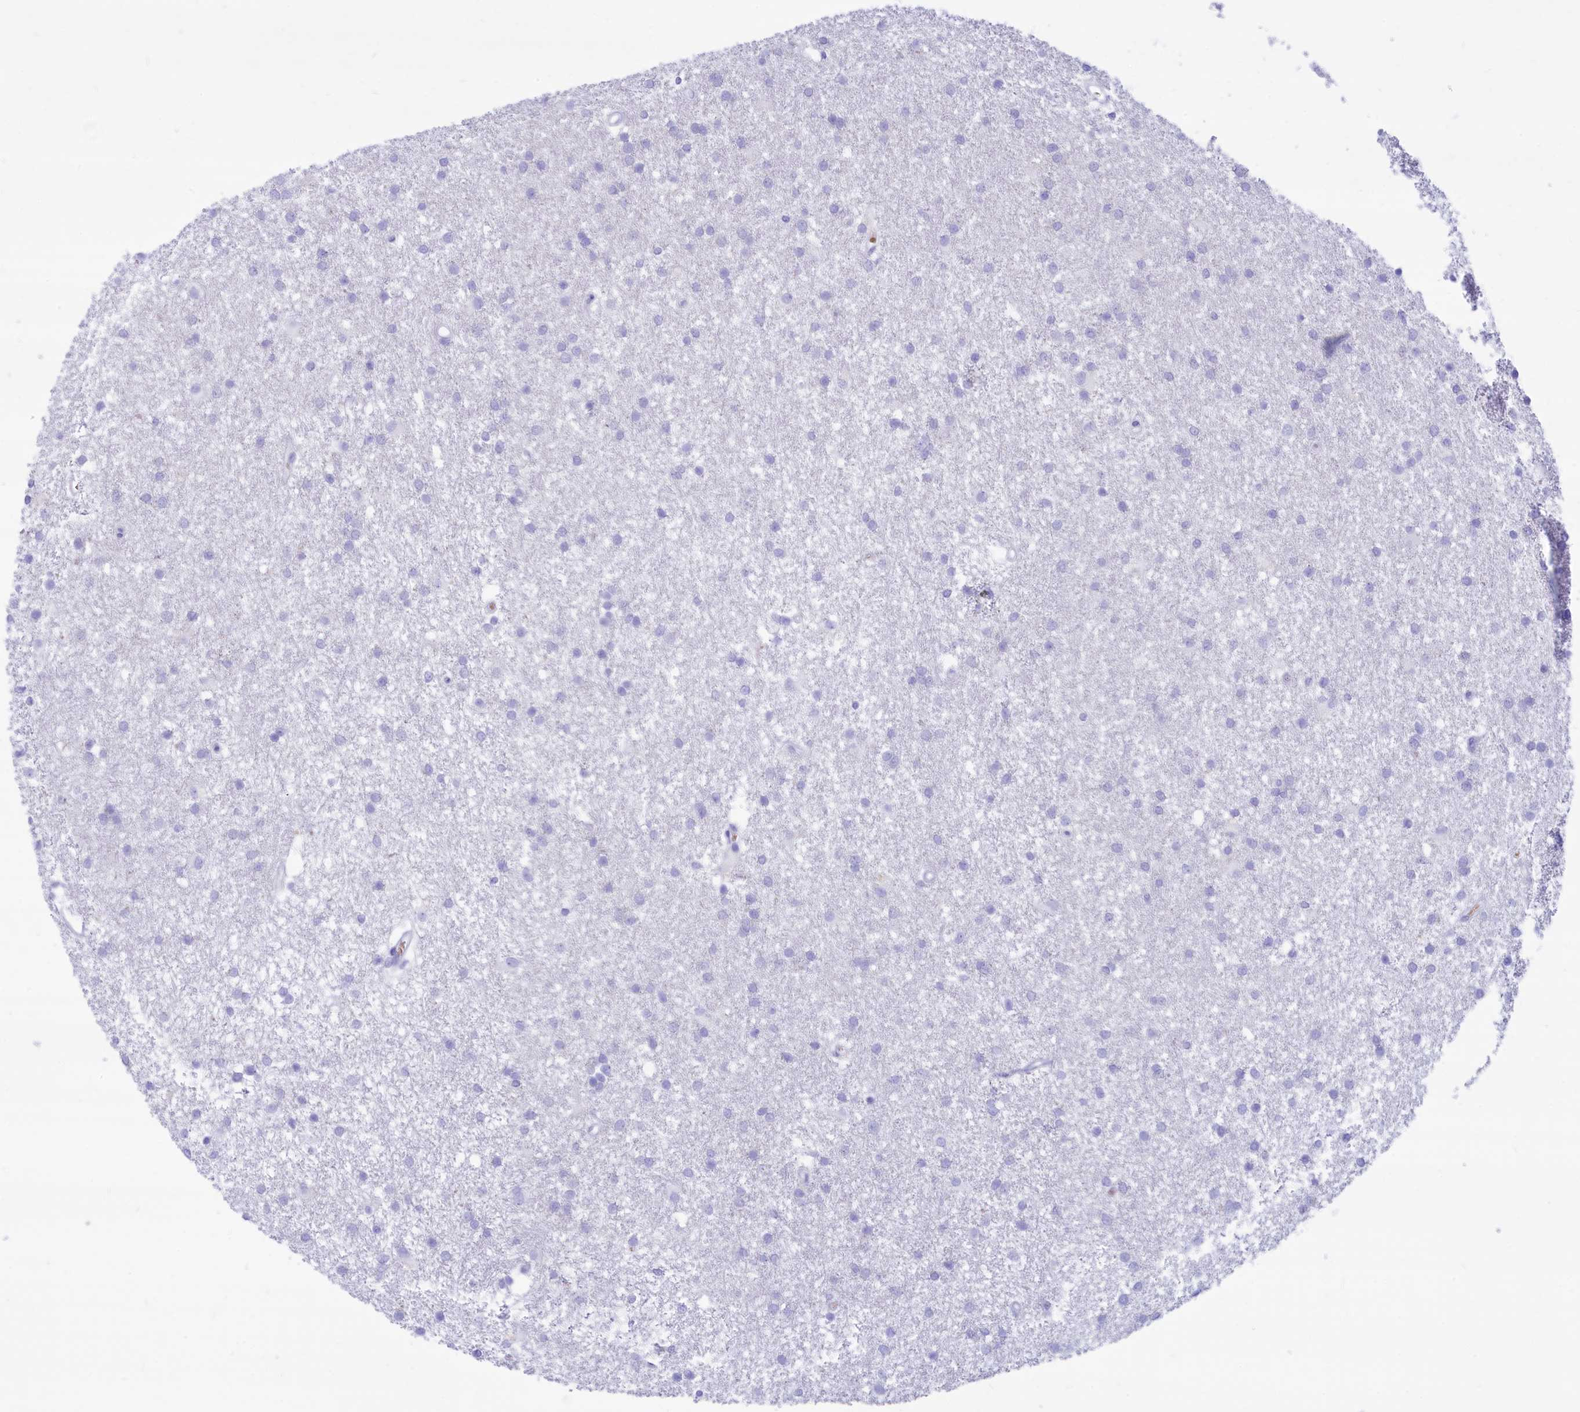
{"staining": {"intensity": "negative", "quantity": "none", "location": "none"}, "tissue": "glioma", "cell_type": "Tumor cells", "image_type": "cancer", "snomed": [{"axis": "morphology", "description": "Glioma, malignant, High grade"}, {"axis": "topography", "description": "Brain"}], "caption": "Tumor cells show no significant positivity in malignant glioma (high-grade).", "gene": "GLYATL1", "patient": {"sex": "male", "age": 77}}